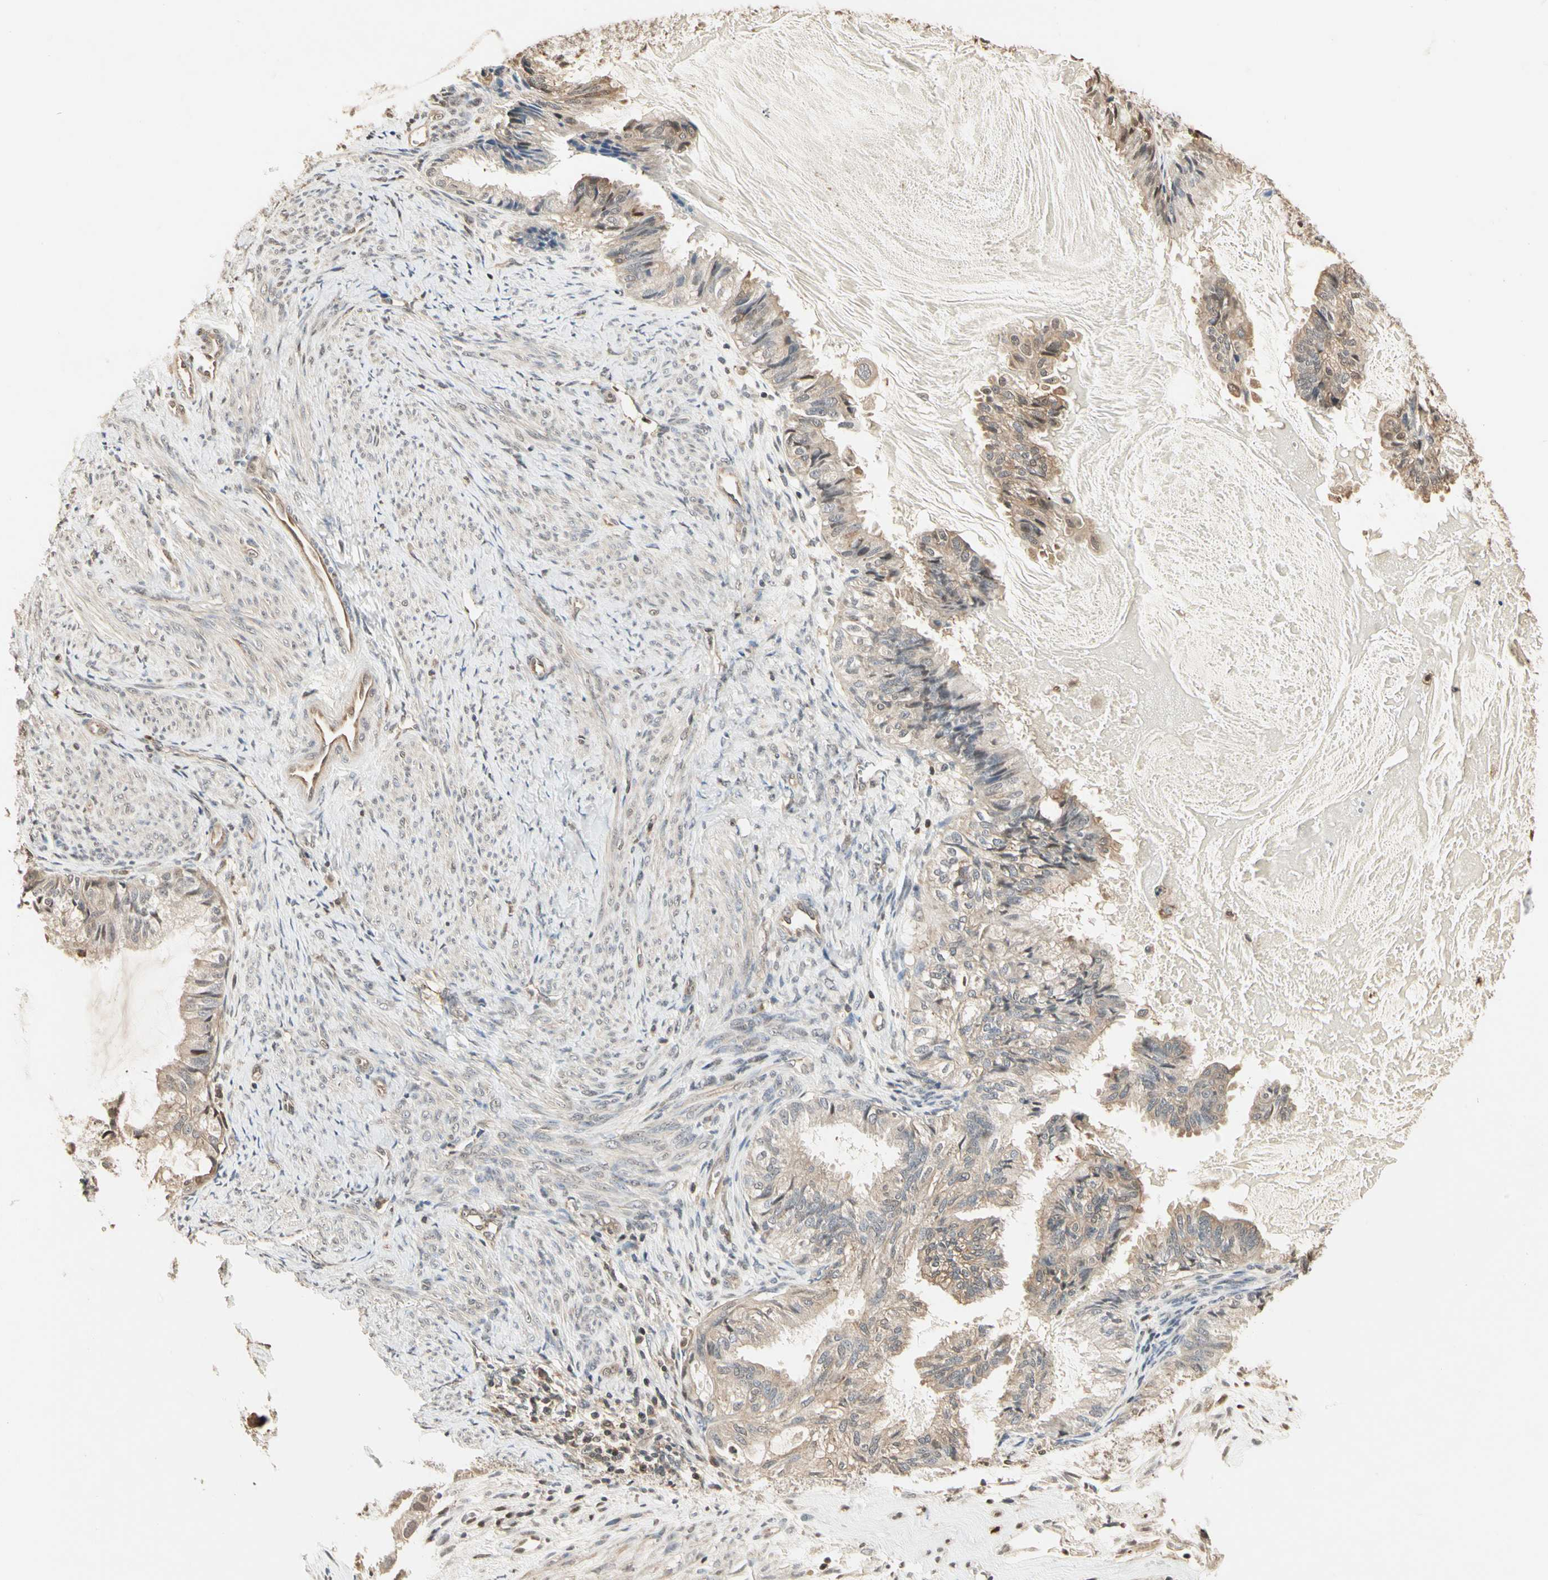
{"staining": {"intensity": "moderate", "quantity": ">75%", "location": "cytoplasmic/membranous"}, "tissue": "cervical cancer", "cell_type": "Tumor cells", "image_type": "cancer", "snomed": [{"axis": "morphology", "description": "Normal tissue, NOS"}, {"axis": "morphology", "description": "Adenocarcinoma, NOS"}, {"axis": "topography", "description": "Cervix"}, {"axis": "topography", "description": "Endometrium"}], "caption": "Brown immunohistochemical staining in human cervical cancer (adenocarcinoma) displays moderate cytoplasmic/membranous staining in approximately >75% of tumor cells.", "gene": "DRG2", "patient": {"sex": "female", "age": 86}}